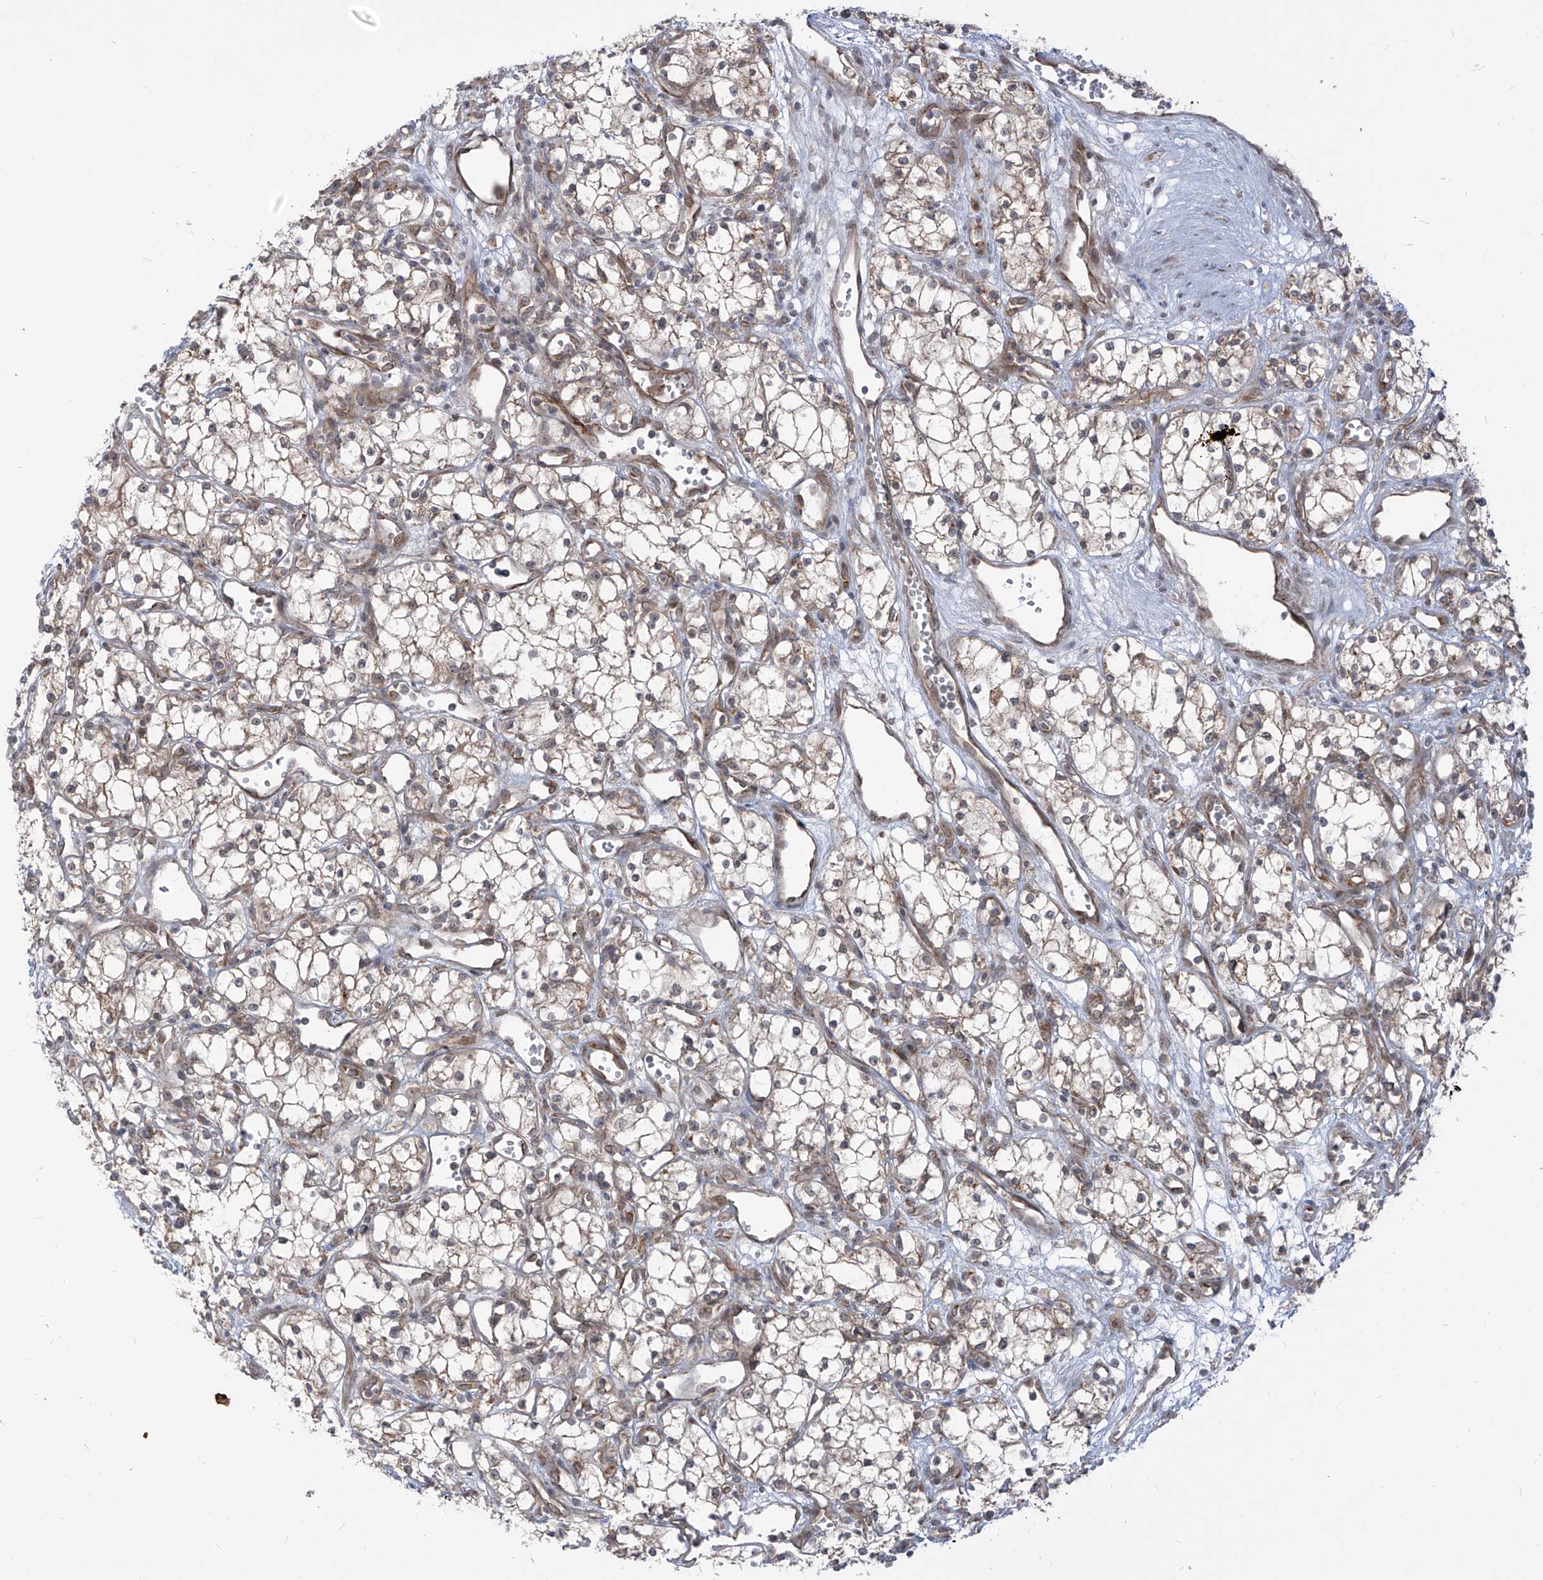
{"staining": {"intensity": "weak", "quantity": "<25%", "location": "cytoplasmic/membranous"}, "tissue": "renal cancer", "cell_type": "Tumor cells", "image_type": "cancer", "snomed": [{"axis": "morphology", "description": "Adenocarcinoma, NOS"}, {"axis": "topography", "description": "Kidney"}], "caption": "Tumor cells are negative for protein expression in human renal cancer (adenocarcinoma).", "gene": "TRIM67", "patient": {"sex": "male", "age": 59}}